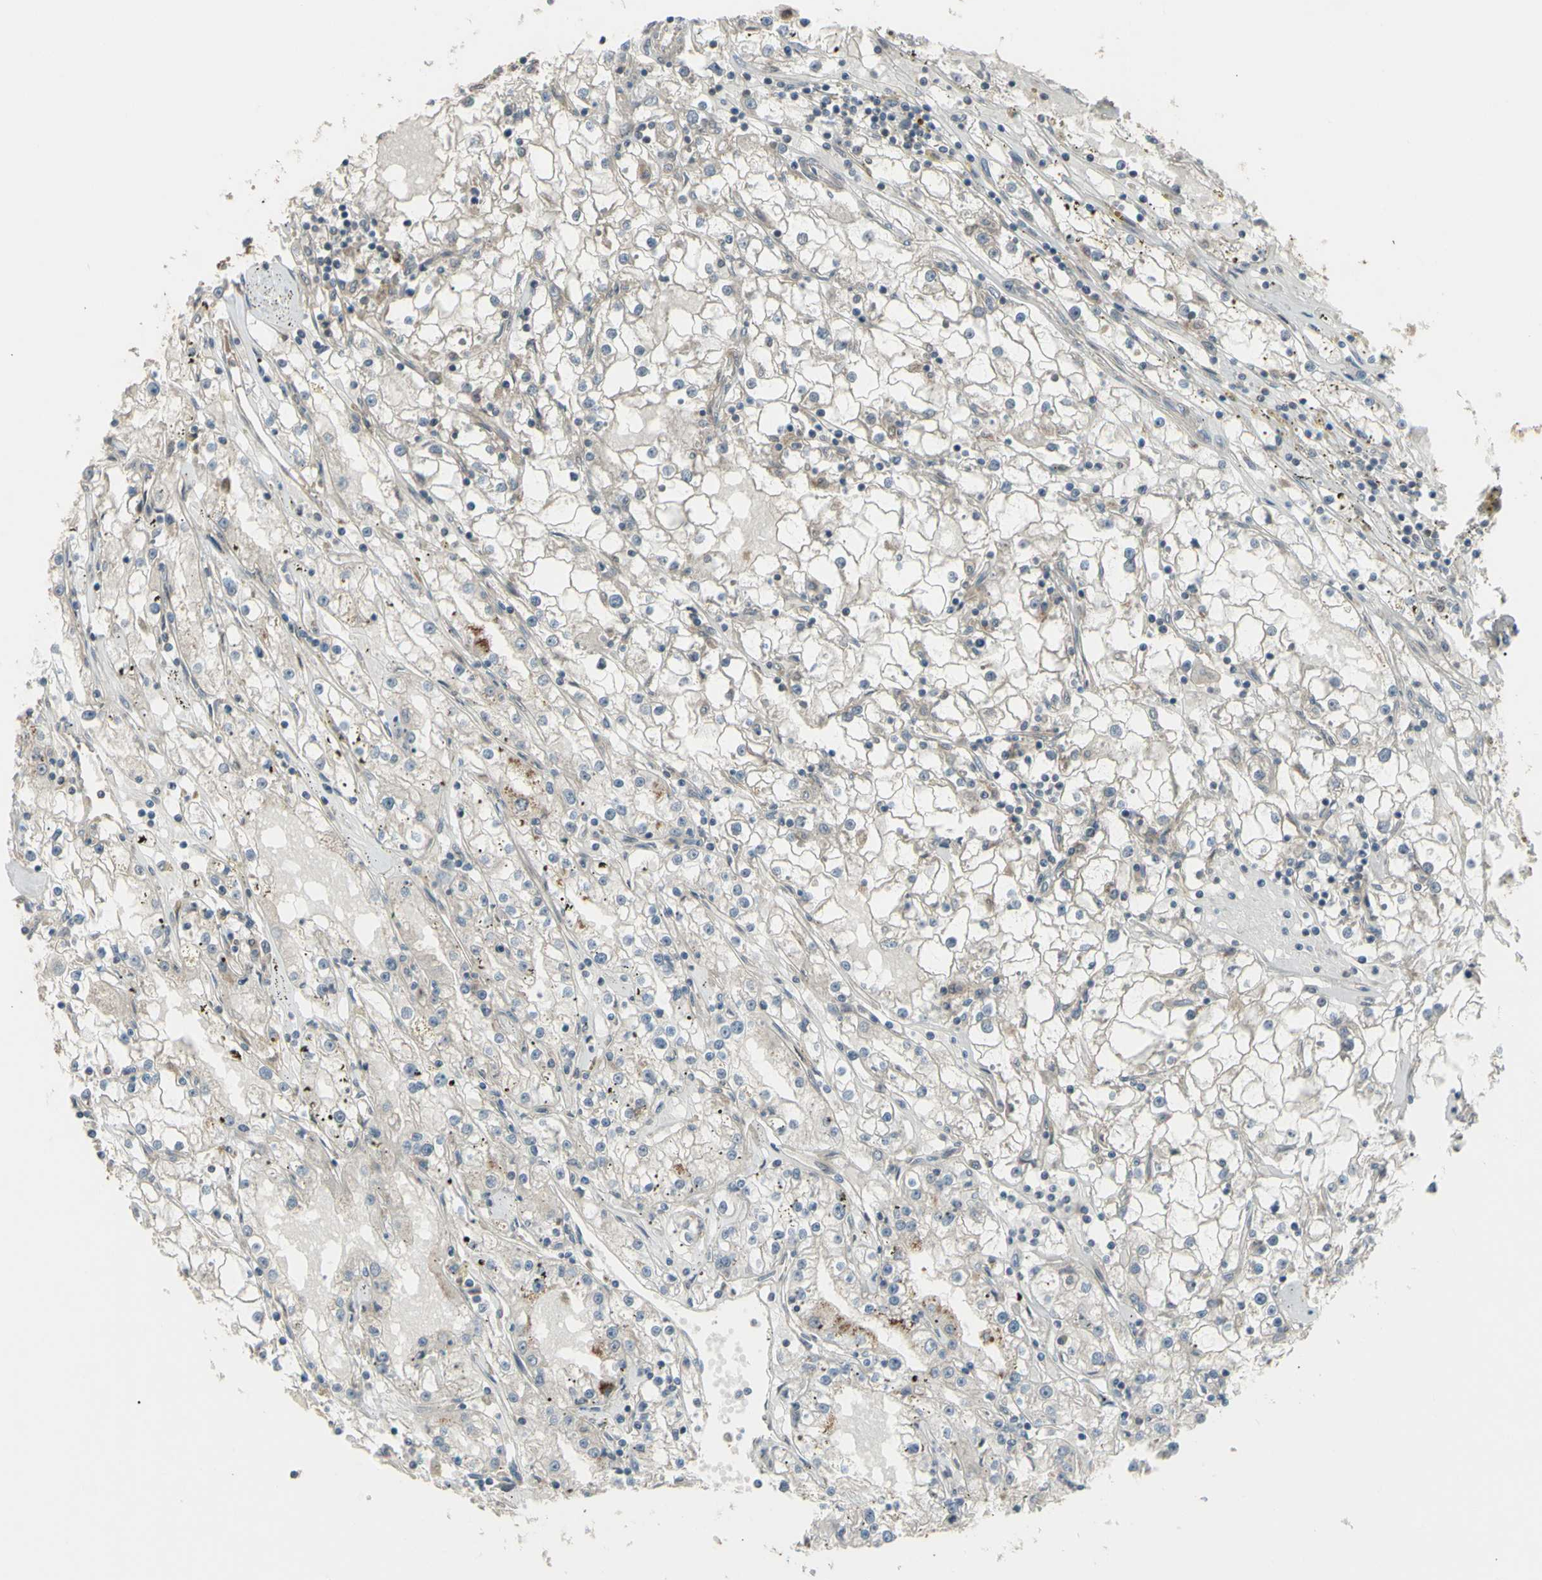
{"staining": {"intensity": "negative", "quantity": "none", "location": "none"}, "tissue": "renal cancer", "cell_type": "Tumor cells", "image_type": "cancer", "snomed": [{"axis": "morphology", "description": "Adenocarcinoma, NOS"}, {"axis": "topography", "description": "Kidney"}], "caption": "A high-resolution photomicrograph shows IHC staining of adenocarcinoma (renal), which shows no significant staining in tumor cells.", "gene": "FLII", "patient": {"sex": "male", "age": 56}}